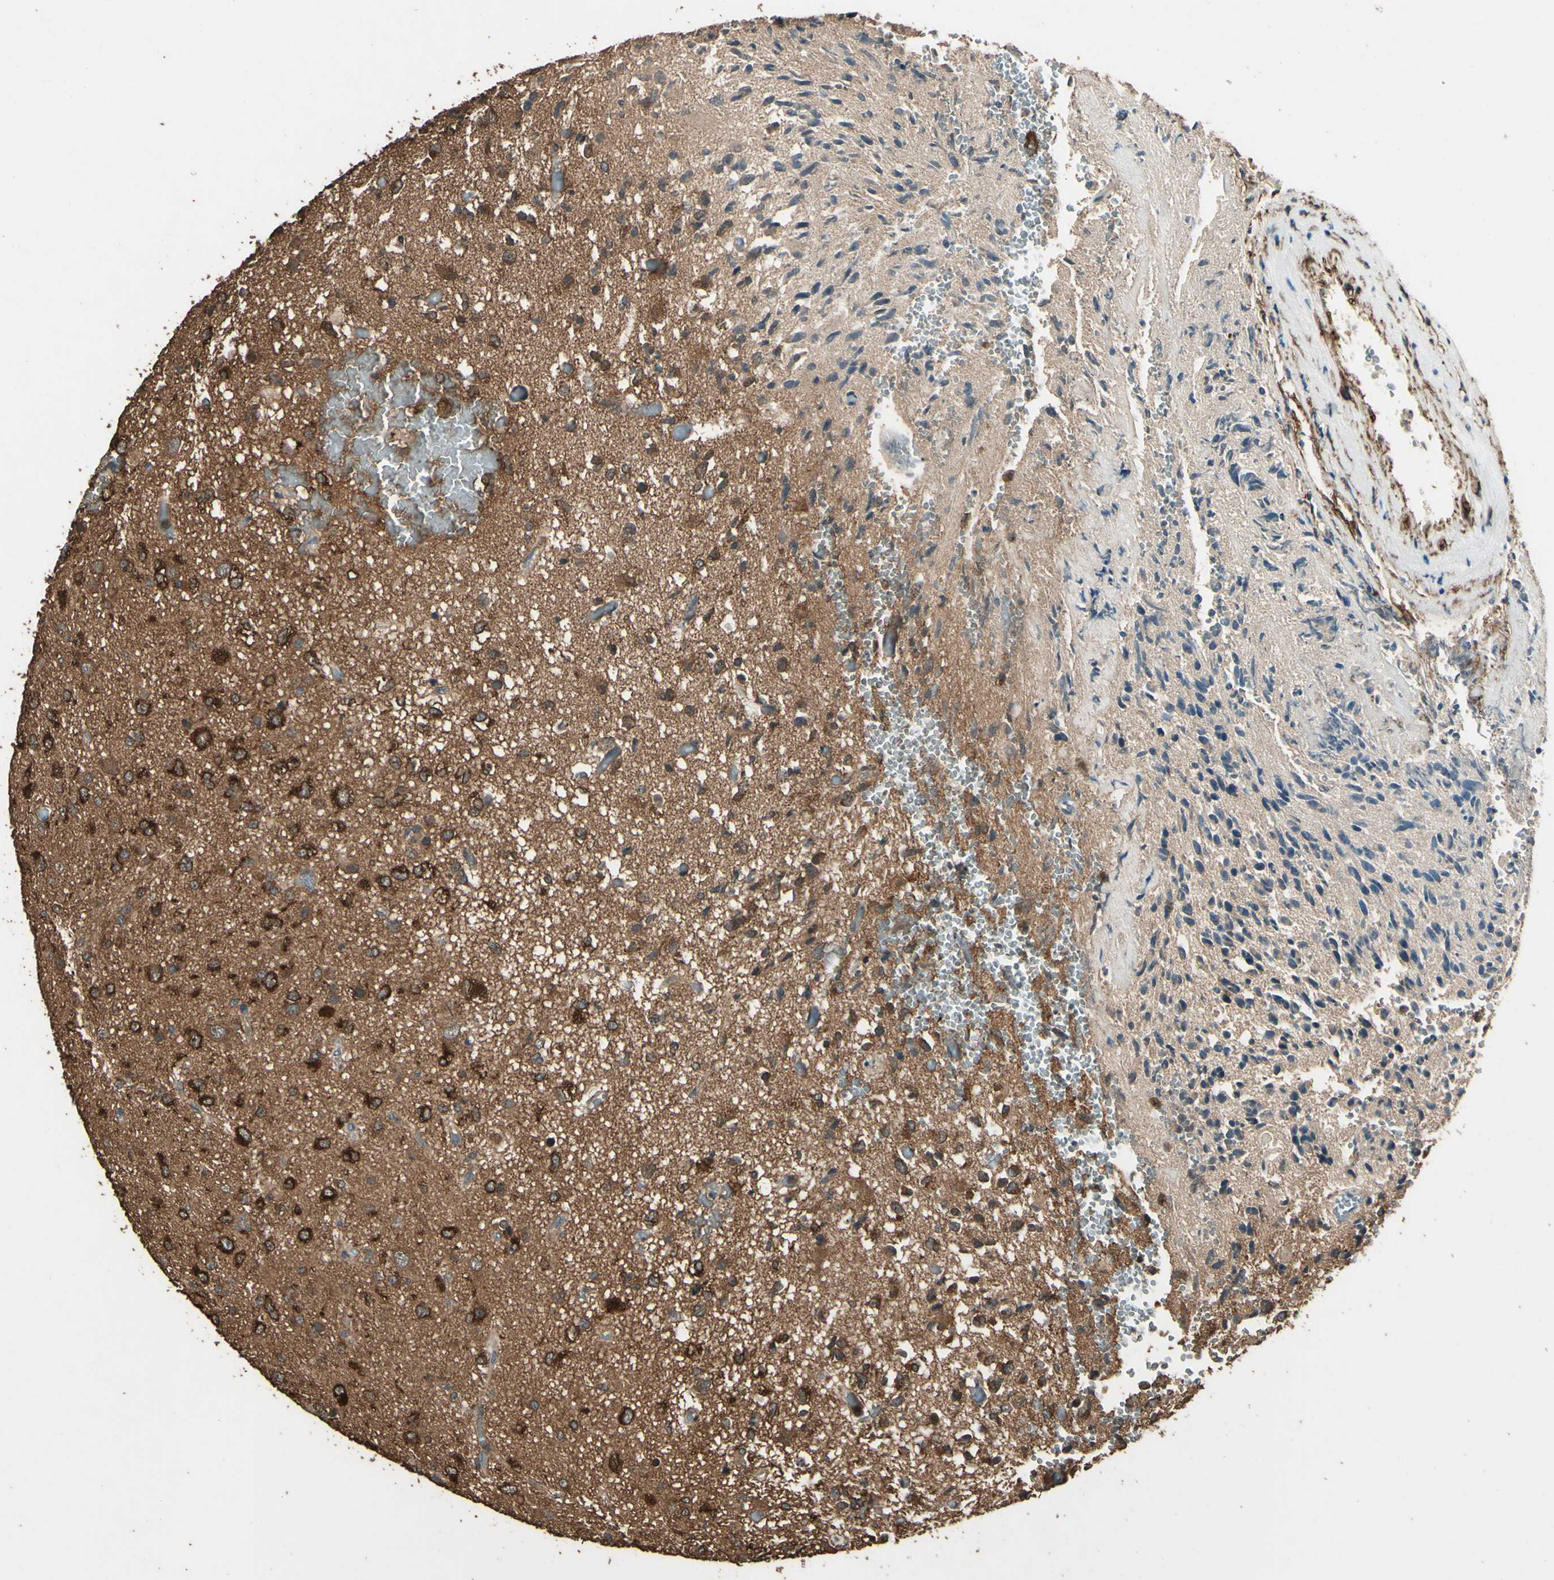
{"staining": {"intensity": "moderate", "quantity": ">75%", "location": "cytoplasmic/membranous"}, "tissue": "glioma", "cell_type": "Tumor cells", "image_type": "cancer", "snomed": [{"axis": "morphology", "description": "Glioma, malignant, High grade"}, {"axis": "topography", "description": "pancreas cauda"}], "caption": "Immunohistochemical staining of human malignant high-grade glioma demonstrates medium levels of moderate cytoplasmic/membranous positivity in approximately >75% of tumor cells.", "gene": "TSPO", "patient": {"sex": "male", "age": 60}}